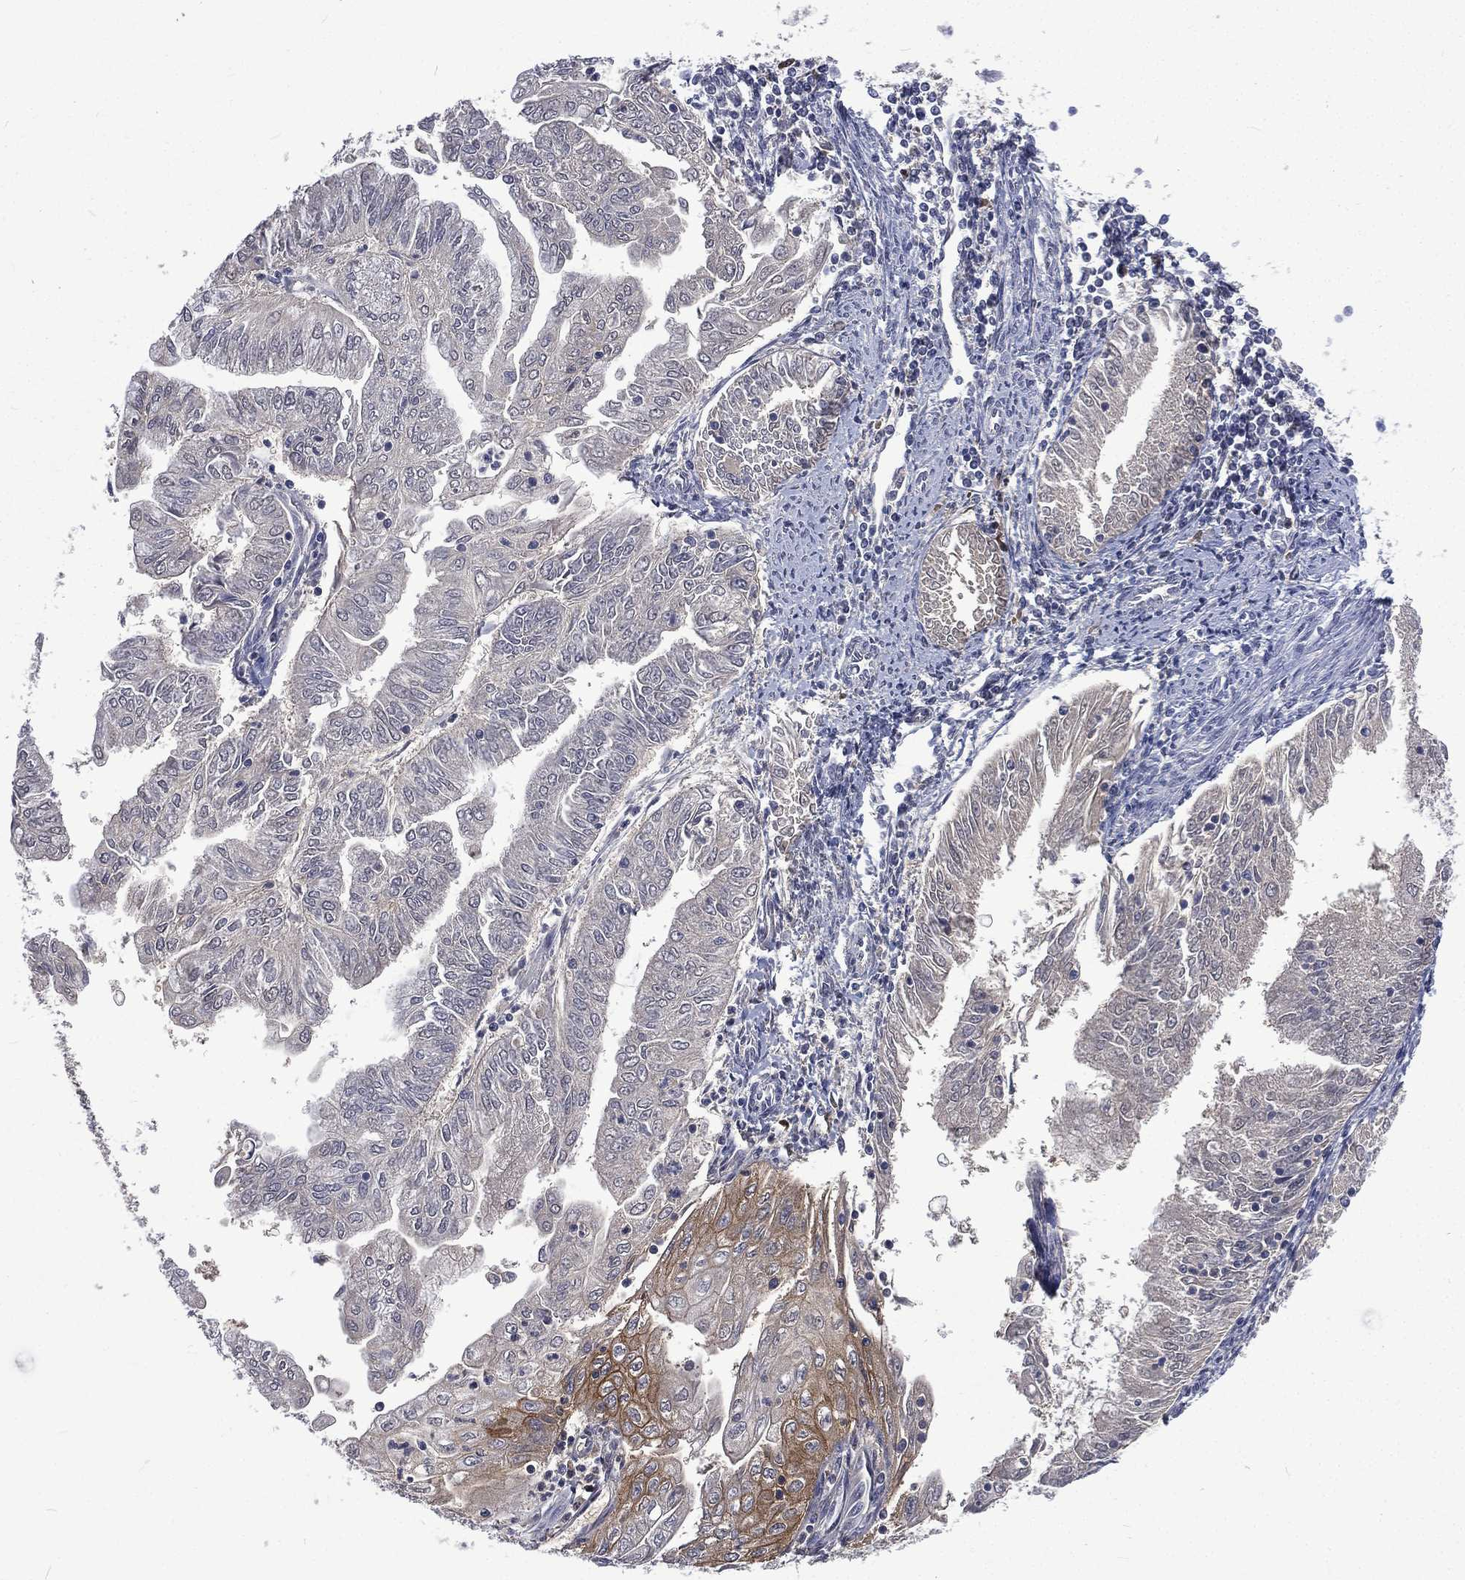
{"staining": {"intensity": "moderate", "quantity": "<25%", "location": "cytoplasmic/membranous"}, "tissue": "endometrial cancer", "cell_type": "Tumor cells", "image_type": "cancer", "snomed": [{"axis": "morphology", "description": "Adenocarcinoma, NOS"}, {"axis": "topography", "description": "Endometrium"}], "caption": "IHC (DAB) staining of adenocarcinoma (endometrial) reveals moderate cytoplasmic/membranous protein positivity in about <25% of tumor cells. The staining was performed using DAB to visualize the protein expression in brown, while the nuclei were stained in blue with hematoxylin (Magnification: 20x).", "gene": "CA12", "patient": {"sex": "female", "age": 56}}